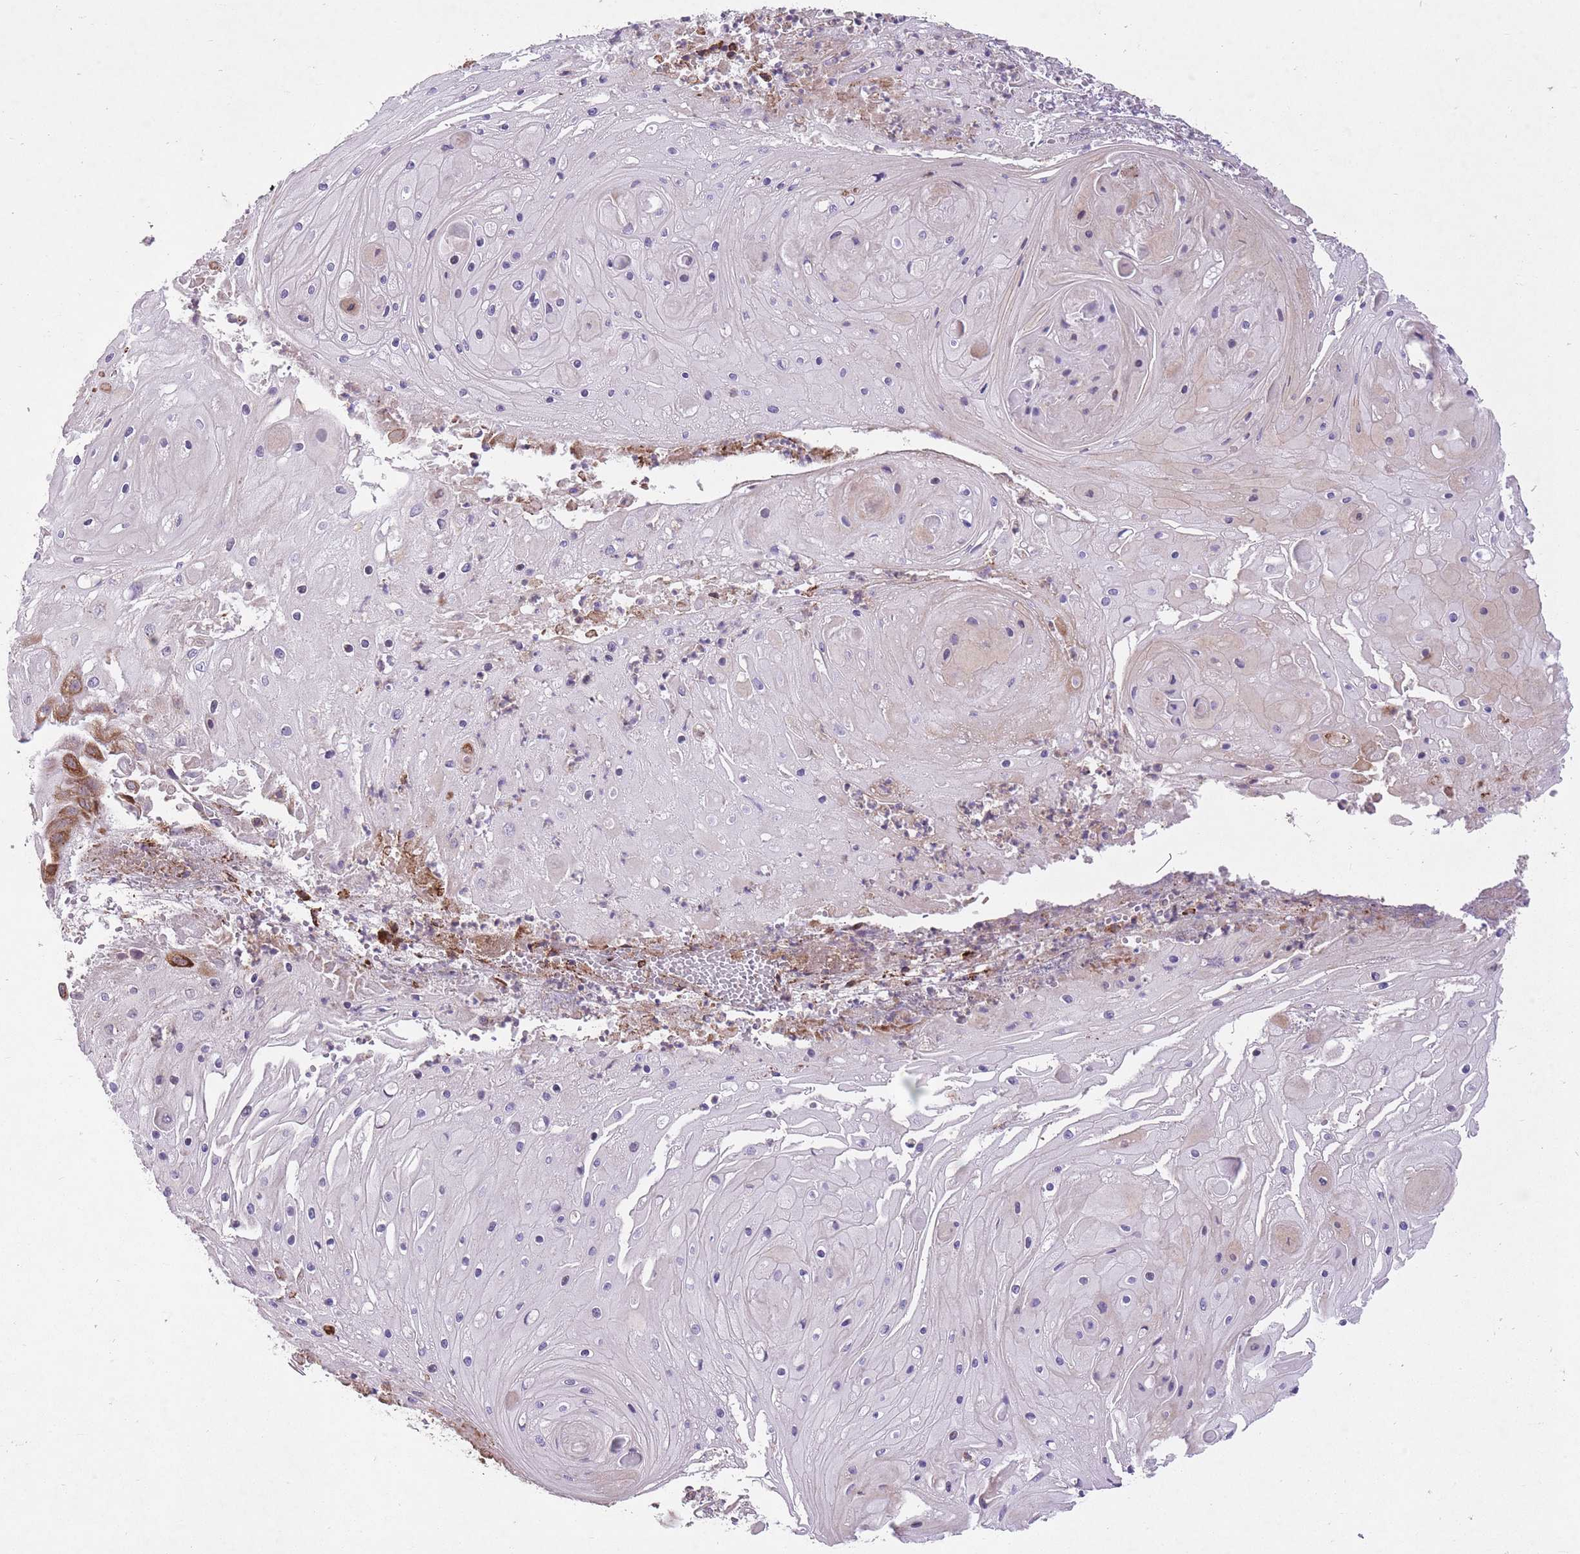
{"staining": {"intensity": "weak", "quantity": "<25%", "location": "cytoplasmic/membranous"}, "tissue": "skin cancer", "cell_type": "Tumor cells", "image_type": "cancer", "snomed": [{"axis": "morphology", "description": "Squamous cell carcinoma, NOS"}, {"axis": "topography", "description": "Skin"}], "caption": "Protein analysis of skin cancer (squamous cell carcinoma) exhibits no significant staining in tumor cells.", "gene": "TTLL3", "patient": {"sex": "male", "age": 70}}